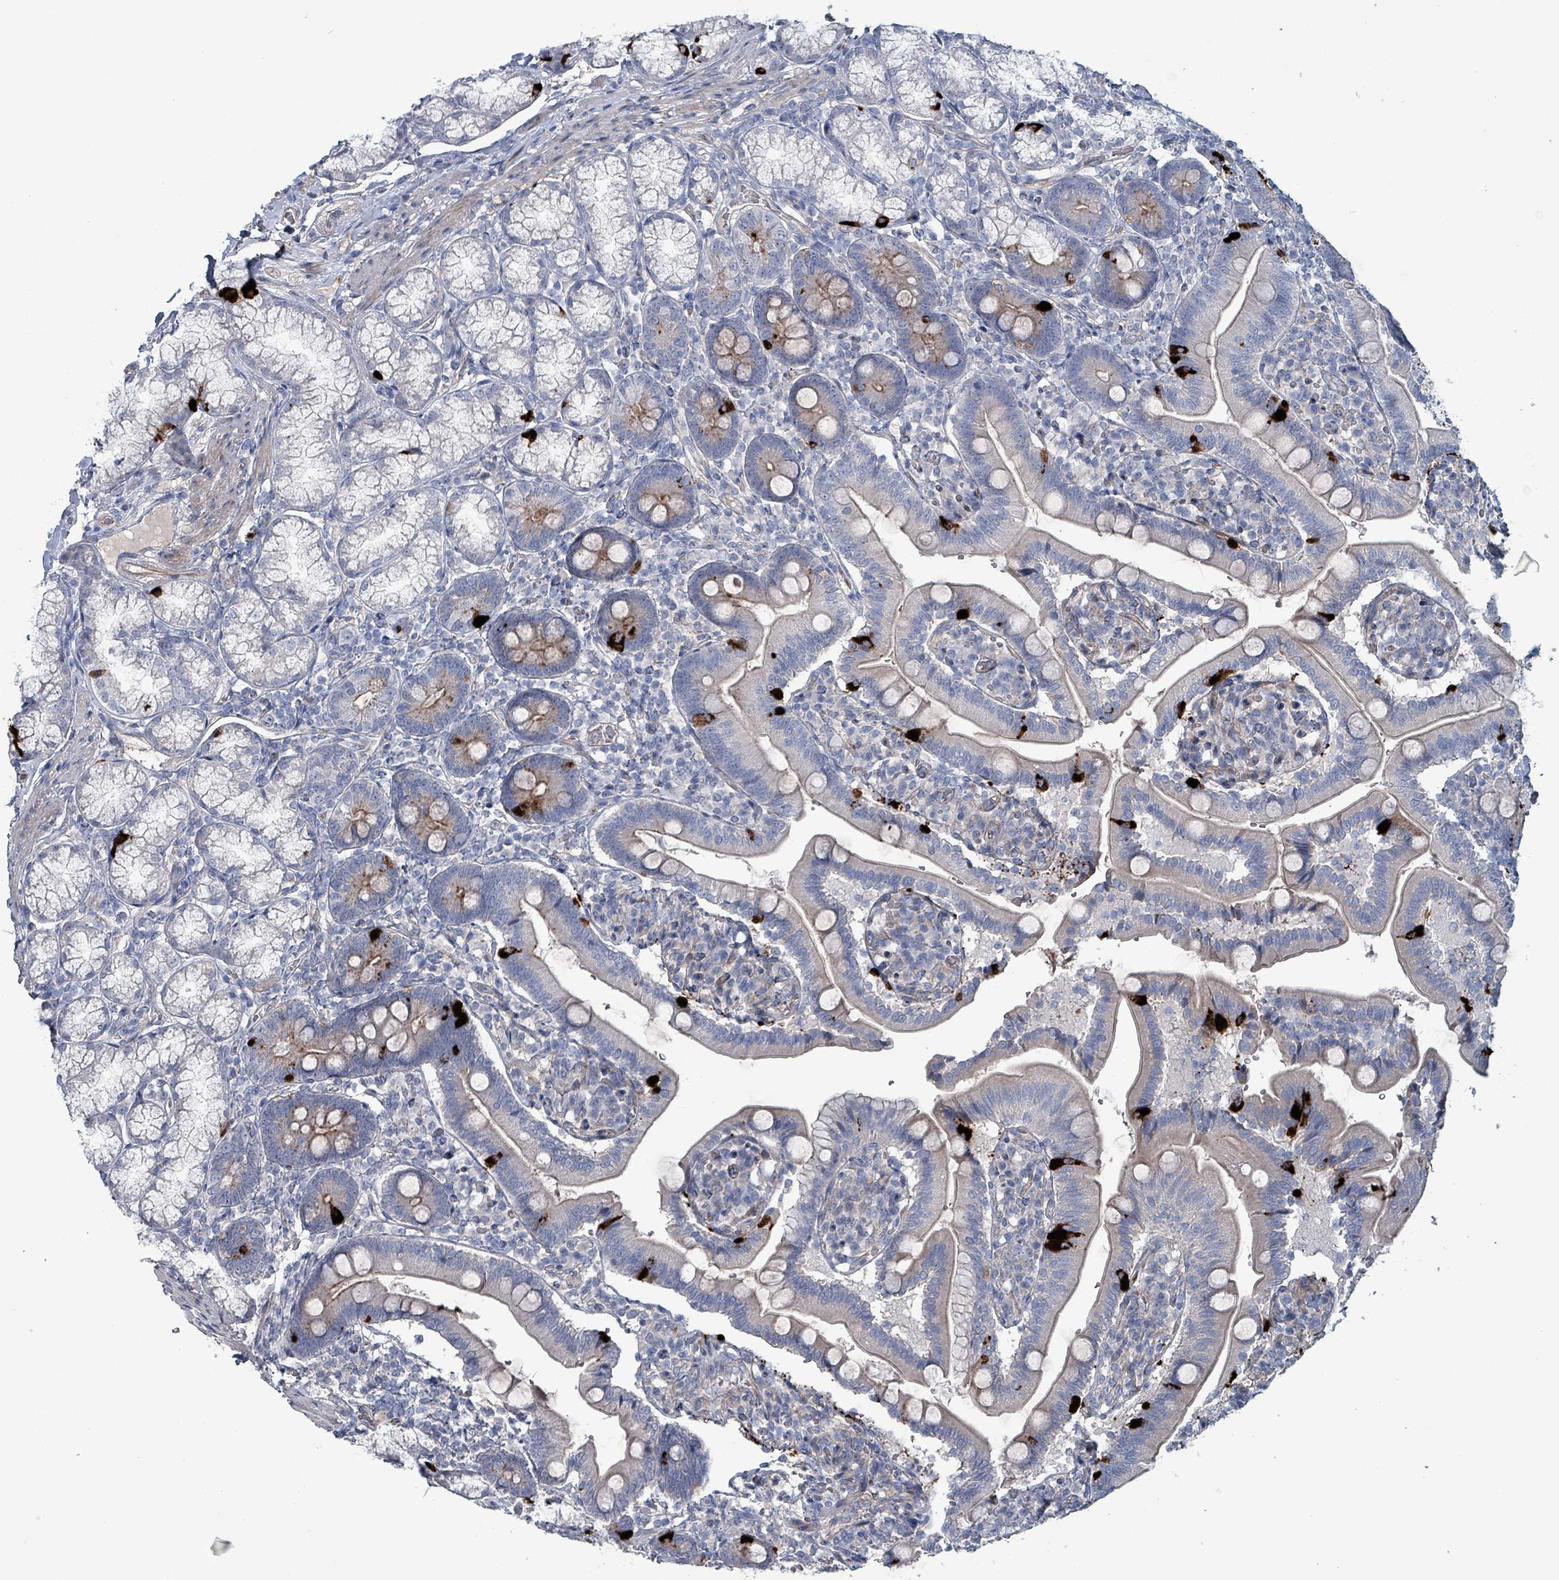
{"staining": {"intensity": "moderate", "quantity": "25%-75%", "location": "cytoplasmic/membranous"}, "tissue": "duodenum", "cell_type": "Glandular cells", "image_type": "normal", "snomed": [{"axis": "morphology", "description": "Normal tissue, NOS"}, {"axis": "topography", "description": "Duodenum"}], "caption": "This micrograph shows immunohistochemistry (IHC) staining of normal duodenum, with medium moderate cytoplasmic/membranous positivity in approximately 25%-75% of glandular cells.", "gene": "TAAR5", "patient": {"sex": "female", "age": 67}}